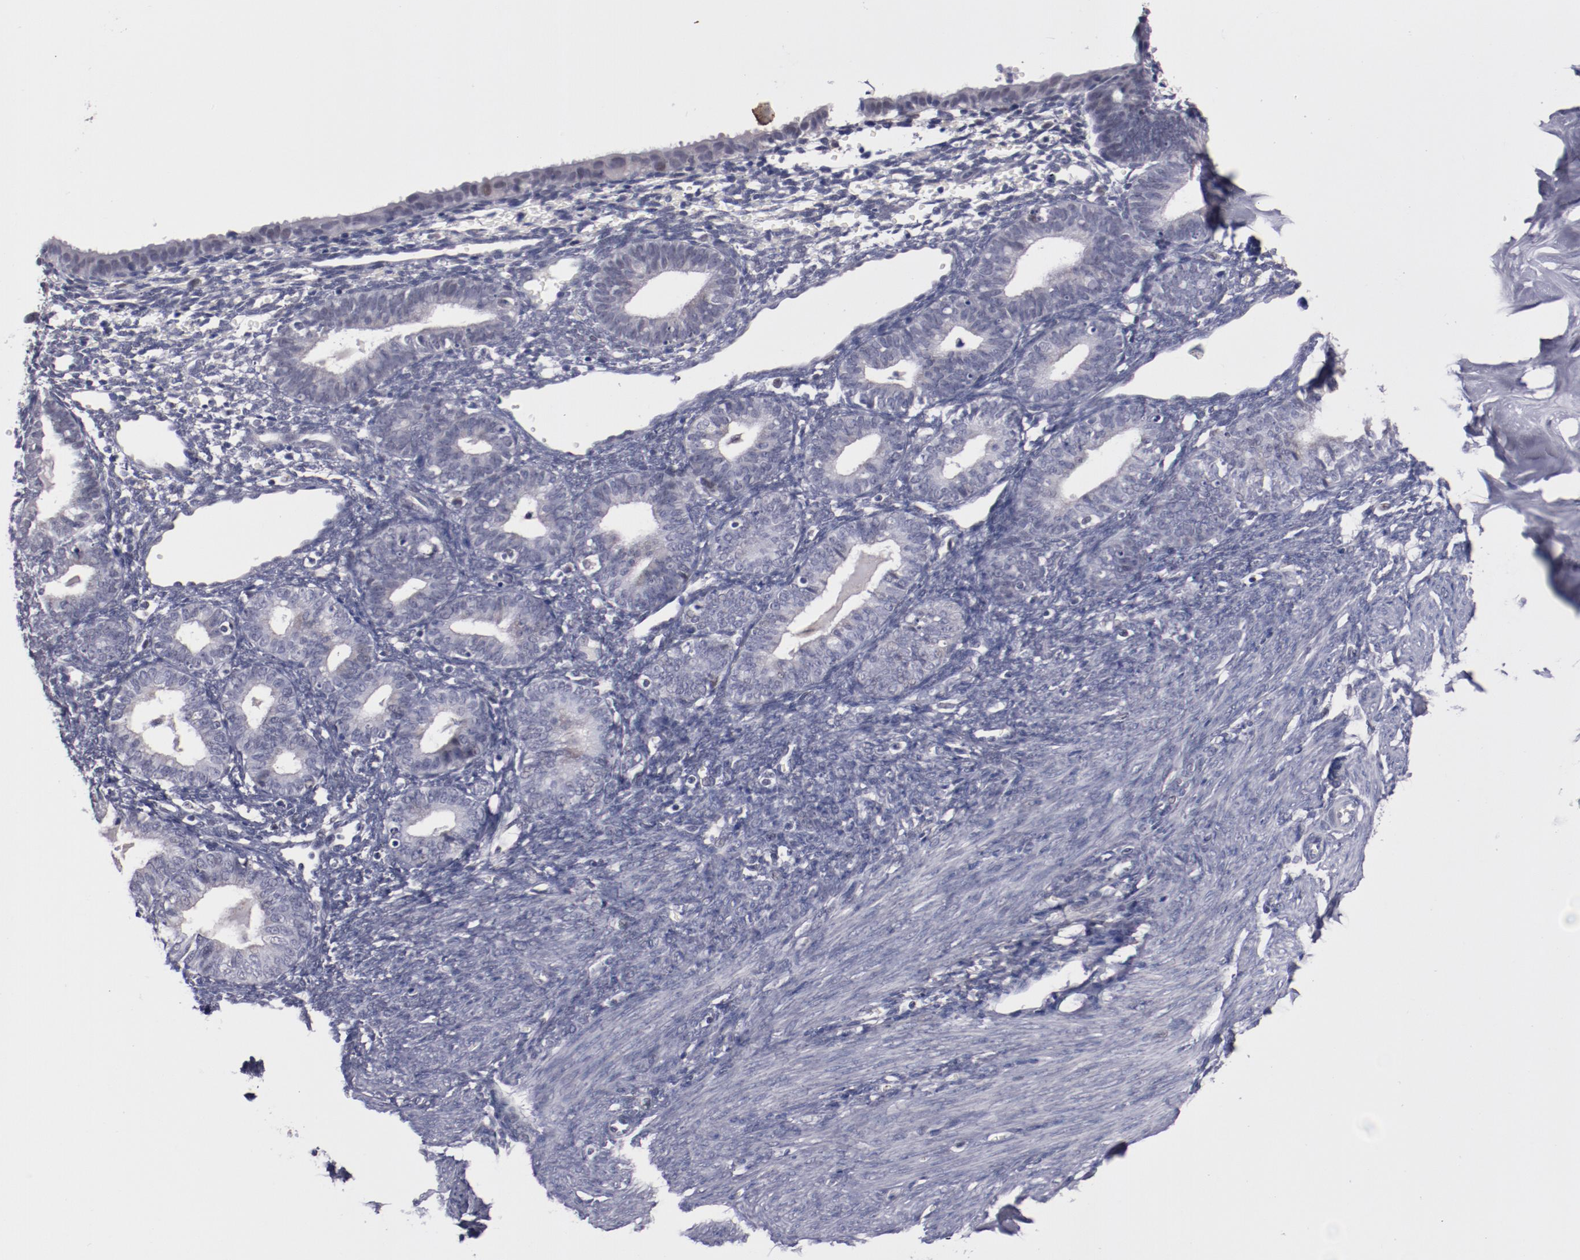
{"staining": {"intensity": "negative", "quantity": "none", "location": "none"}, "tissue": "endometrium", "cell_type": "Cells in endometrial stroma", "image_type": "normal", "snomed": [{"axis": "morphology", "description": "Normal tissue, NOS"}, {"axis": "topography", "description": "Endometrium"}], "caption": "IHC image of unremarkable endometrium: human endometrium stained with DAB shows no significant protein positivity in cells in endometrial stroma.", "gene": "SYP", "patient": {"sex": "female", "age": 61}}